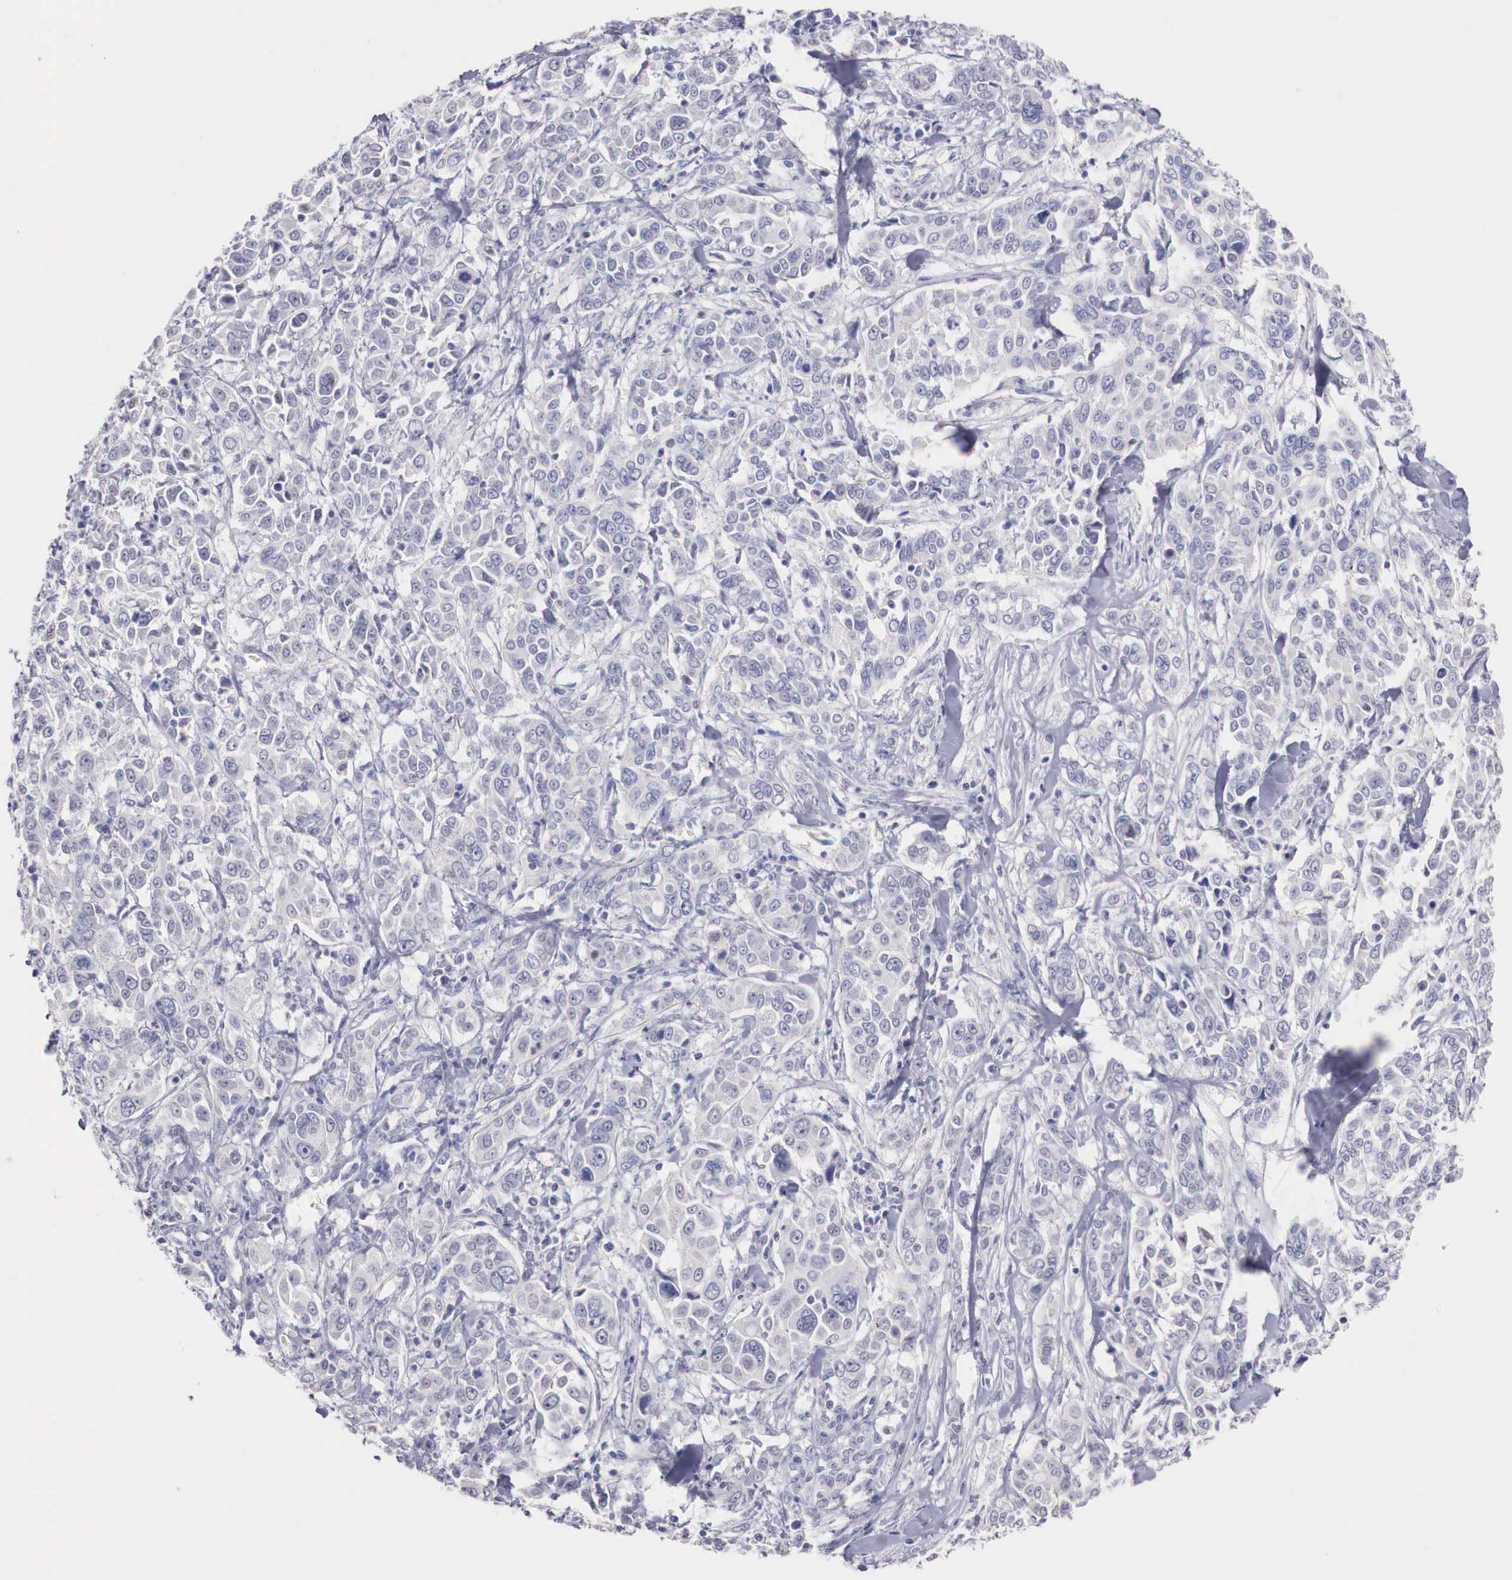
{"staining": {"intensity": "negative", "quantity": "none", "location": "none"}, "tissue": "pancreatic cancer", "cell_type": "Tumor cells", "image_type": "cancer", "snomed": [{"axis": "morphology", "description": "Adenocarcinoma, NOS"}, {"axis": "topography", "description": "Pancreas"}], "caption": "Tumor cells show no significant protein expression in adenocarcinoma (pancreatic). (DAB (3,3'-diaminobenzidine) immunohistochemistry, high magnification).", "gene": "TRIM13", "patient": {"sex": "female", "age": 52}}